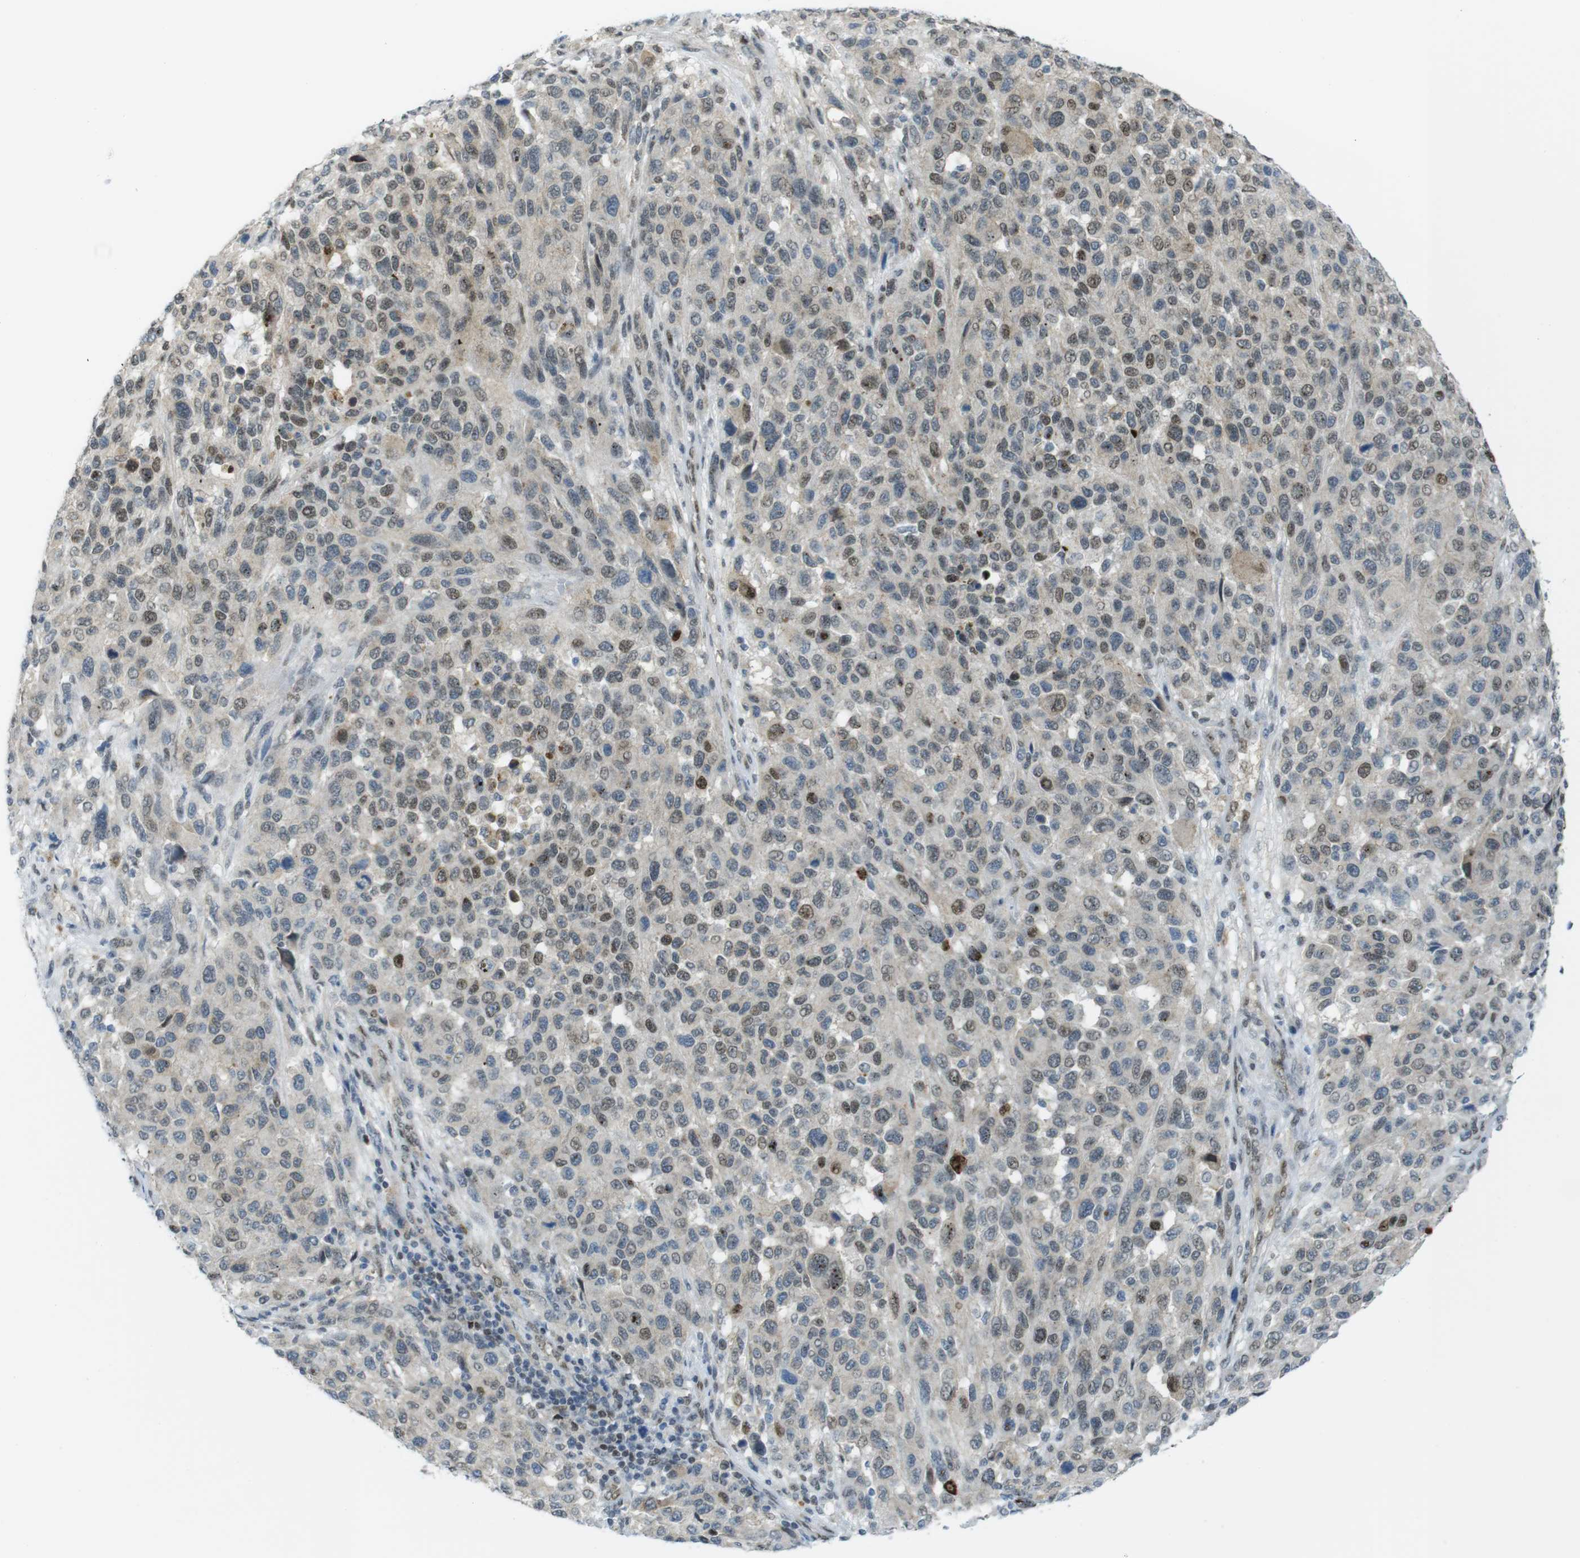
{"staining": {"intensity": "moderate", "quantity": "<25%", "location": "nuclear"}, "tissue": "melanoma", "cell_type": "Tumor cells", "image_type": "cancer", "snomed": [{"axis": "morphology", "description": "Malignant melanoma, Metastatic site"}, {"axis": "topography", "description": "Lymph node"}], "caption": "DAB (3,3'-diaminobenzidine) immunohistochemical staining of human melanoma displays moderate nuclear protein positivity in approximately <25% of tumor cells.", "gene": "UBB", "patient": {"sex": "male", "age": 61}}